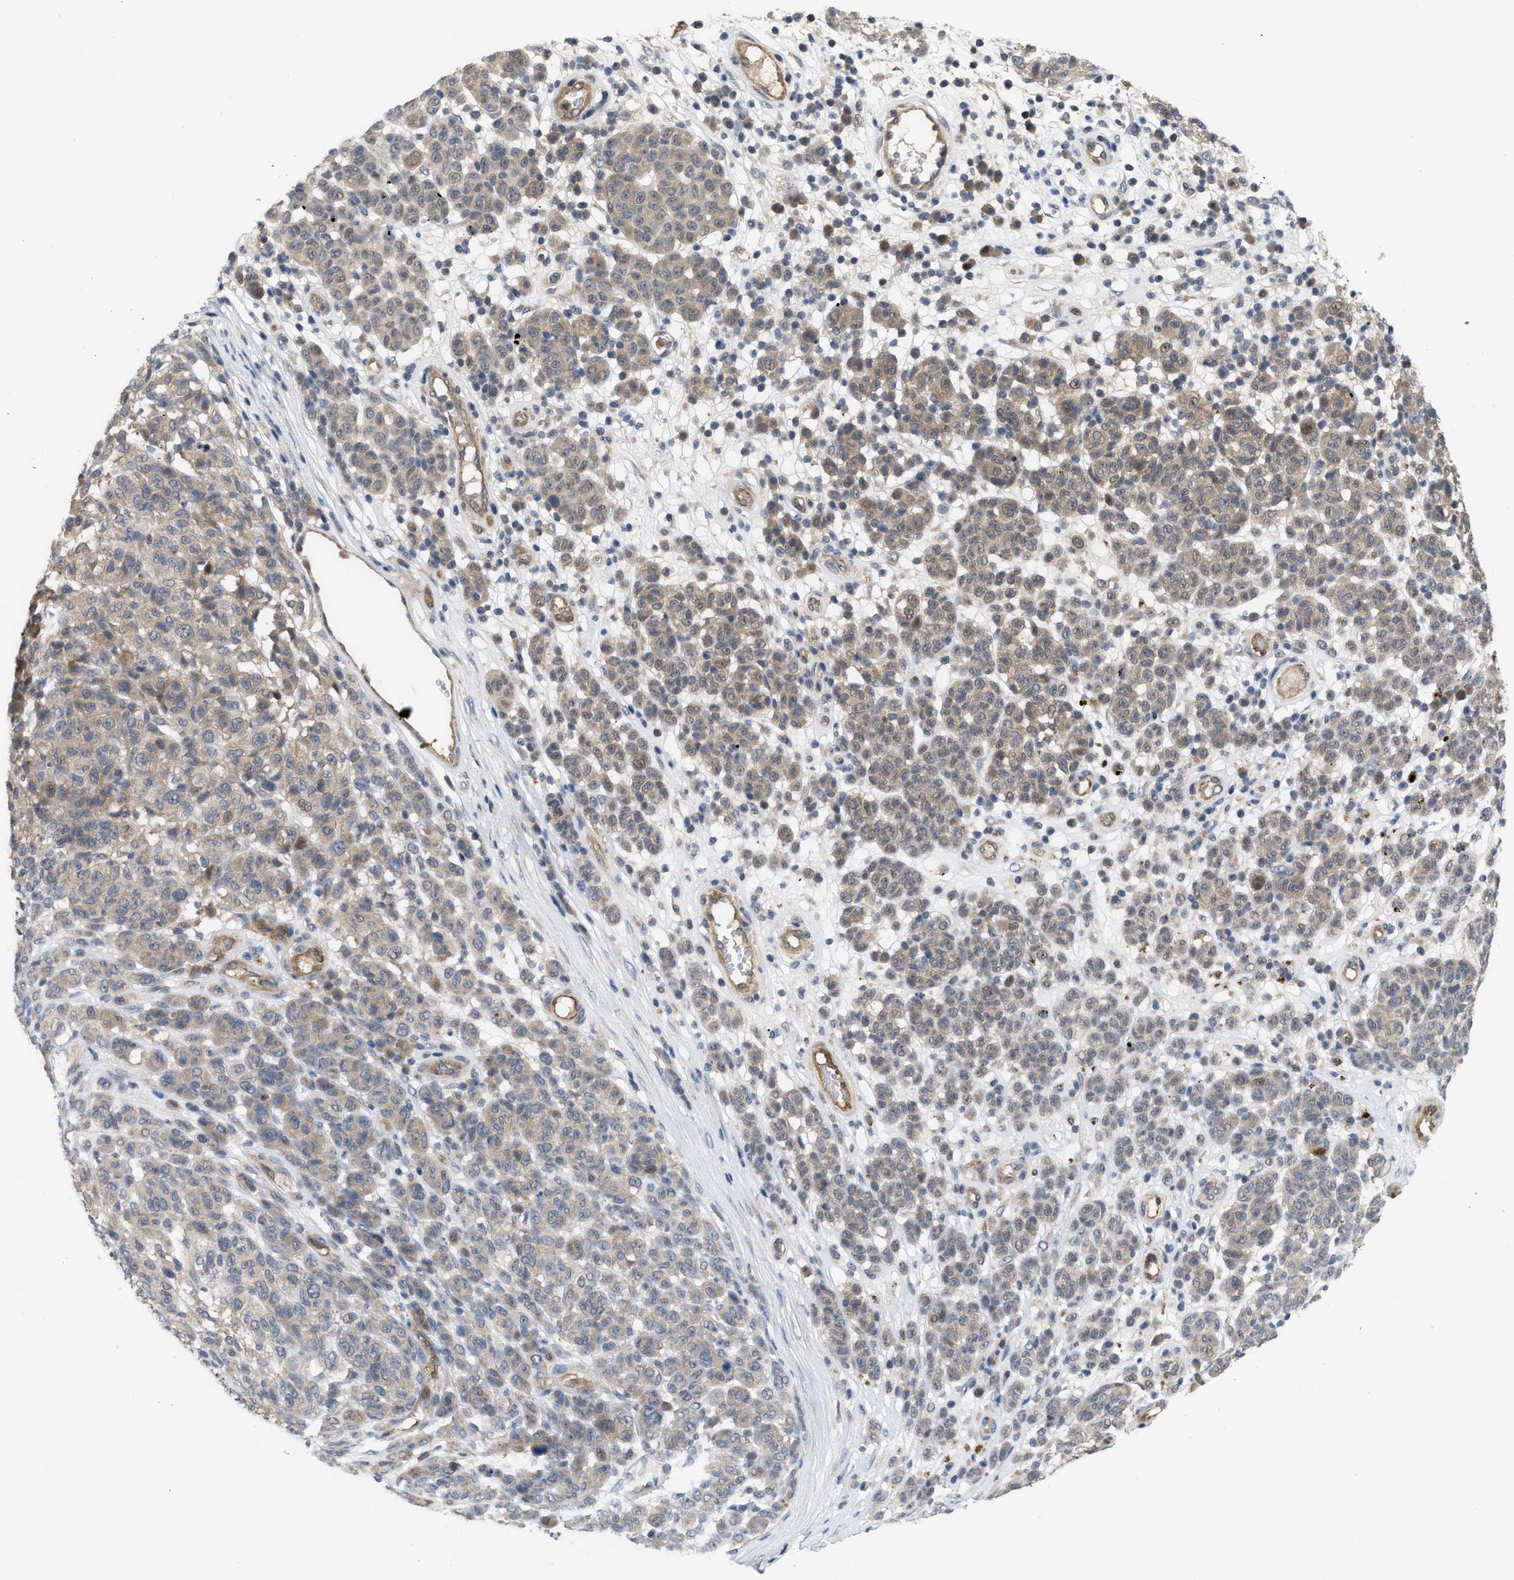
{"staining": {"intensity": "weak", "quantity": "<25%", "location": "cytoplasmic/membranous"}, "tissue": "melanoma", "cell_type": "Tumor cells", "image_type": "cancer", "snomed": [{"axis": "morphology", "description": "Malignant melanoma, NOS"}, {"axis": "topography", "description": "Skin"}], "caption": "DAB immunohistochemical staining of melanoma reveals no significant positivity in tumor cells.", "gene": "LDAF1", "patient": {"sex": "male", "age": 59}}